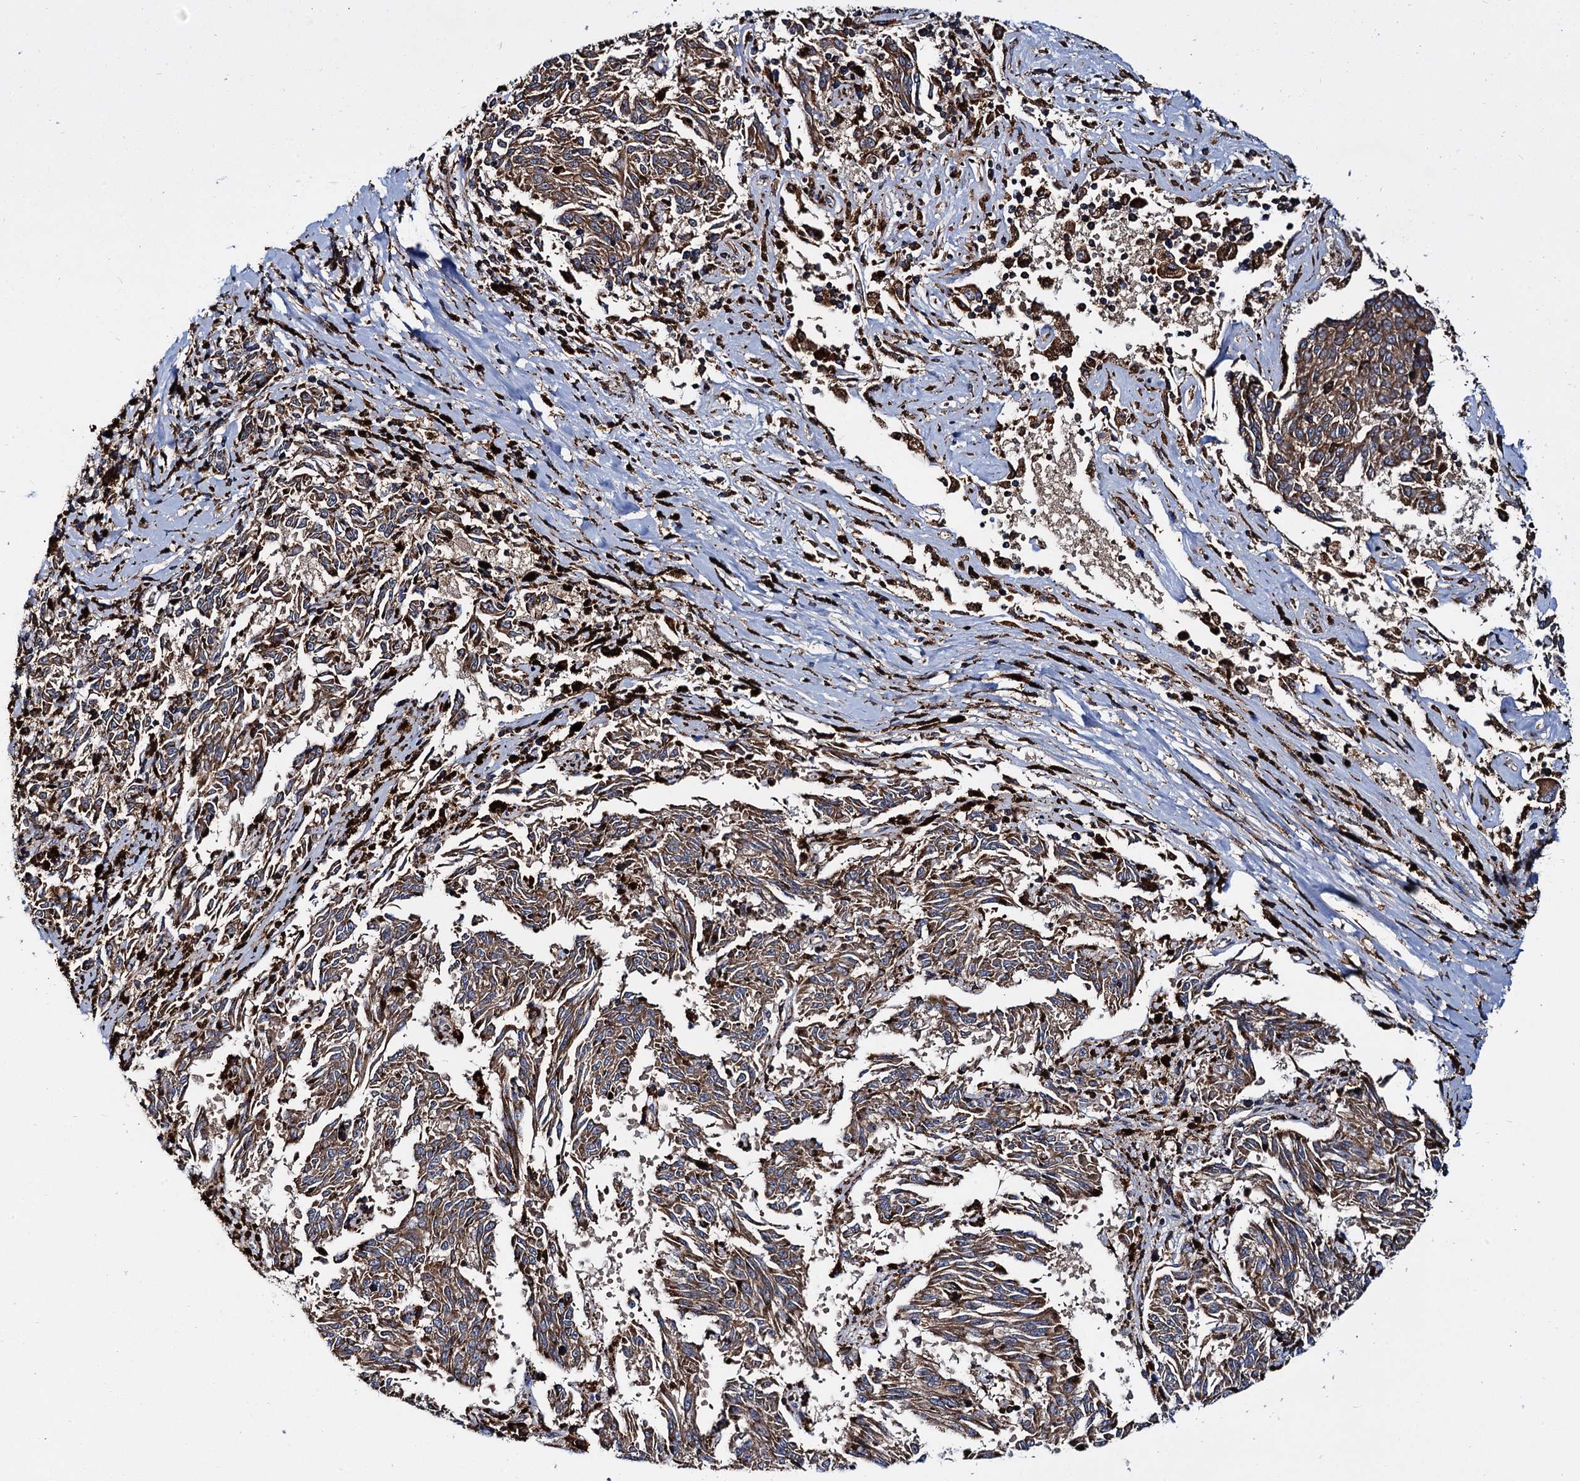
{"staining": {"intensity": "moderate", "quantity": ">75%", "location": "cytoplasmic/membranous"}, "tissue": "melanoma", "cell_type": "Tumor cells", "image_type": "cancer", "snomed": [{"axis": "morphology", "description": "Malignant melanoma, NOS"}, {"axis": "topography", "description": "Skin"}], "caption": "There is medium levels of moderate cytoplasmic/membranous expression in tumor cells of malignant melanoma, as demonstrated by immunohistochemical staining (brown color).", "gene": "UFM1", "patient": {"sex": "female", "age": 72}}